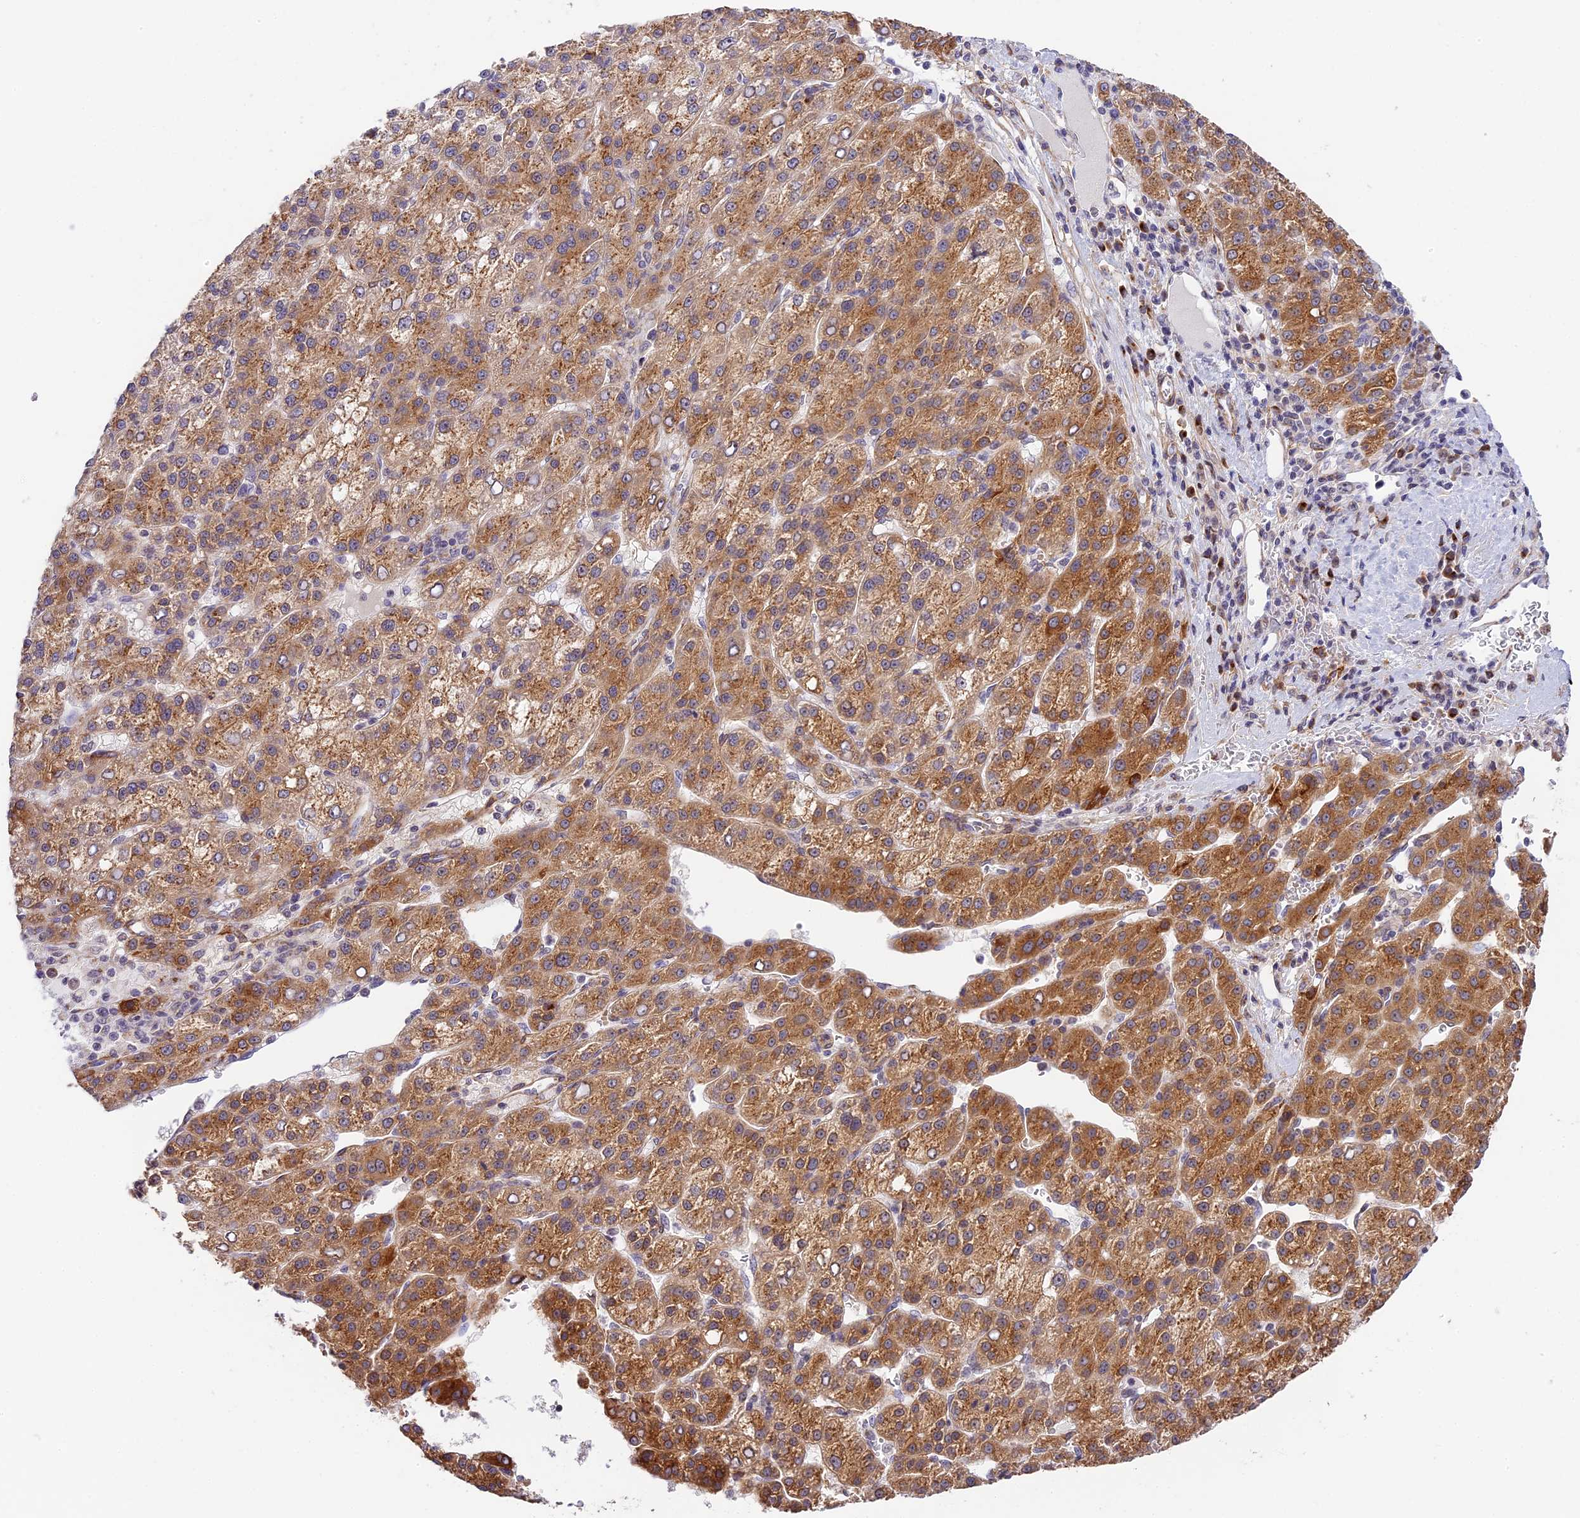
{"staining": {"intensity": "moderate", "quantity": ">75%", "location": "cytoplasmic/membranous"}, "tissue": "liver cancer", "cell_type": "Tumor cells", "image_type": "cancer", "snomed": [{"axis": "morphology", "description": "Carcinoma, Hepatocellular, NOS"}, {"axis": "topography", "description": "Liver"}], "caption": "Immunohistochemistry (IHC) of hepatocellular carcinoma (liver) demonstrates medium levels of moderate cytoplasmic/membranous expression in about >75% of tumor cells.", "gene": "HEATR5B", "patient": {"sex": "female", "age": 58}}